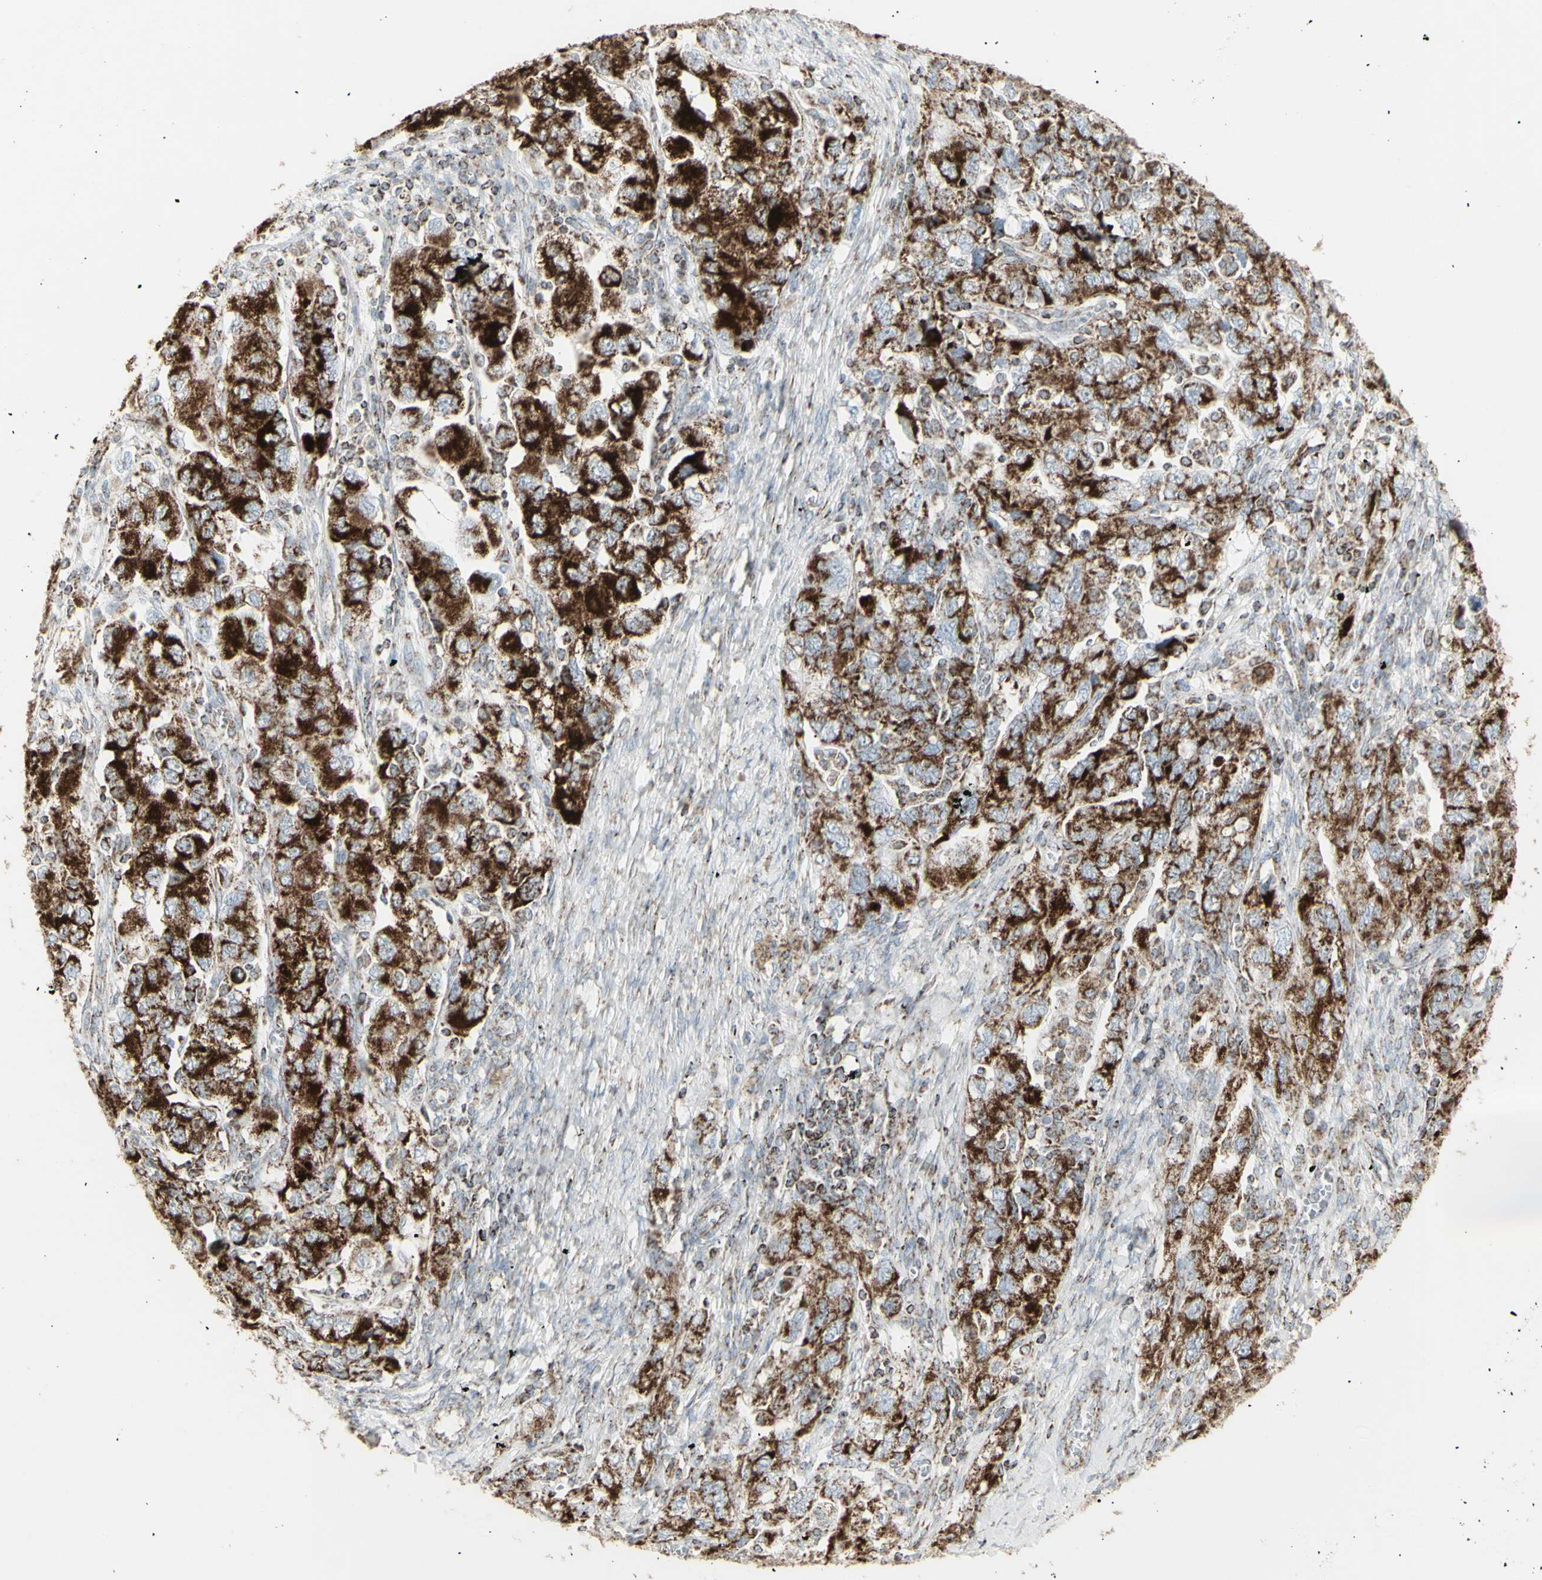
{"staining": {"intensity": "strong", "quantity": ">75%", "location": "cytoplasmic/membranous"}, "tissue": "ovarian cancer", "cell_type": "Tumor cells", "image_type": "cancer", "snomed": [{"axis": "morphology", "description": "Carcinoma, NOS"}, {"axis": "morphology", "description": "Cystadenocarcinoma, serous, NOS"}, {"axis": "topography", "description": "Ovary"}], "caption": "IHC staining of ovarian cancer, which reveals high levels of strong cytoplasmic/membranous staining in about >75% of tumor cells indicating strong cytoplasmic/membranous protein staining. The staining was performed using DAB (brown) for protein detection and nuclei were counterstained in hematoxylin (blue).", "gene": "PLGRKT", "patient": {"sex": "female", "age": 69}}